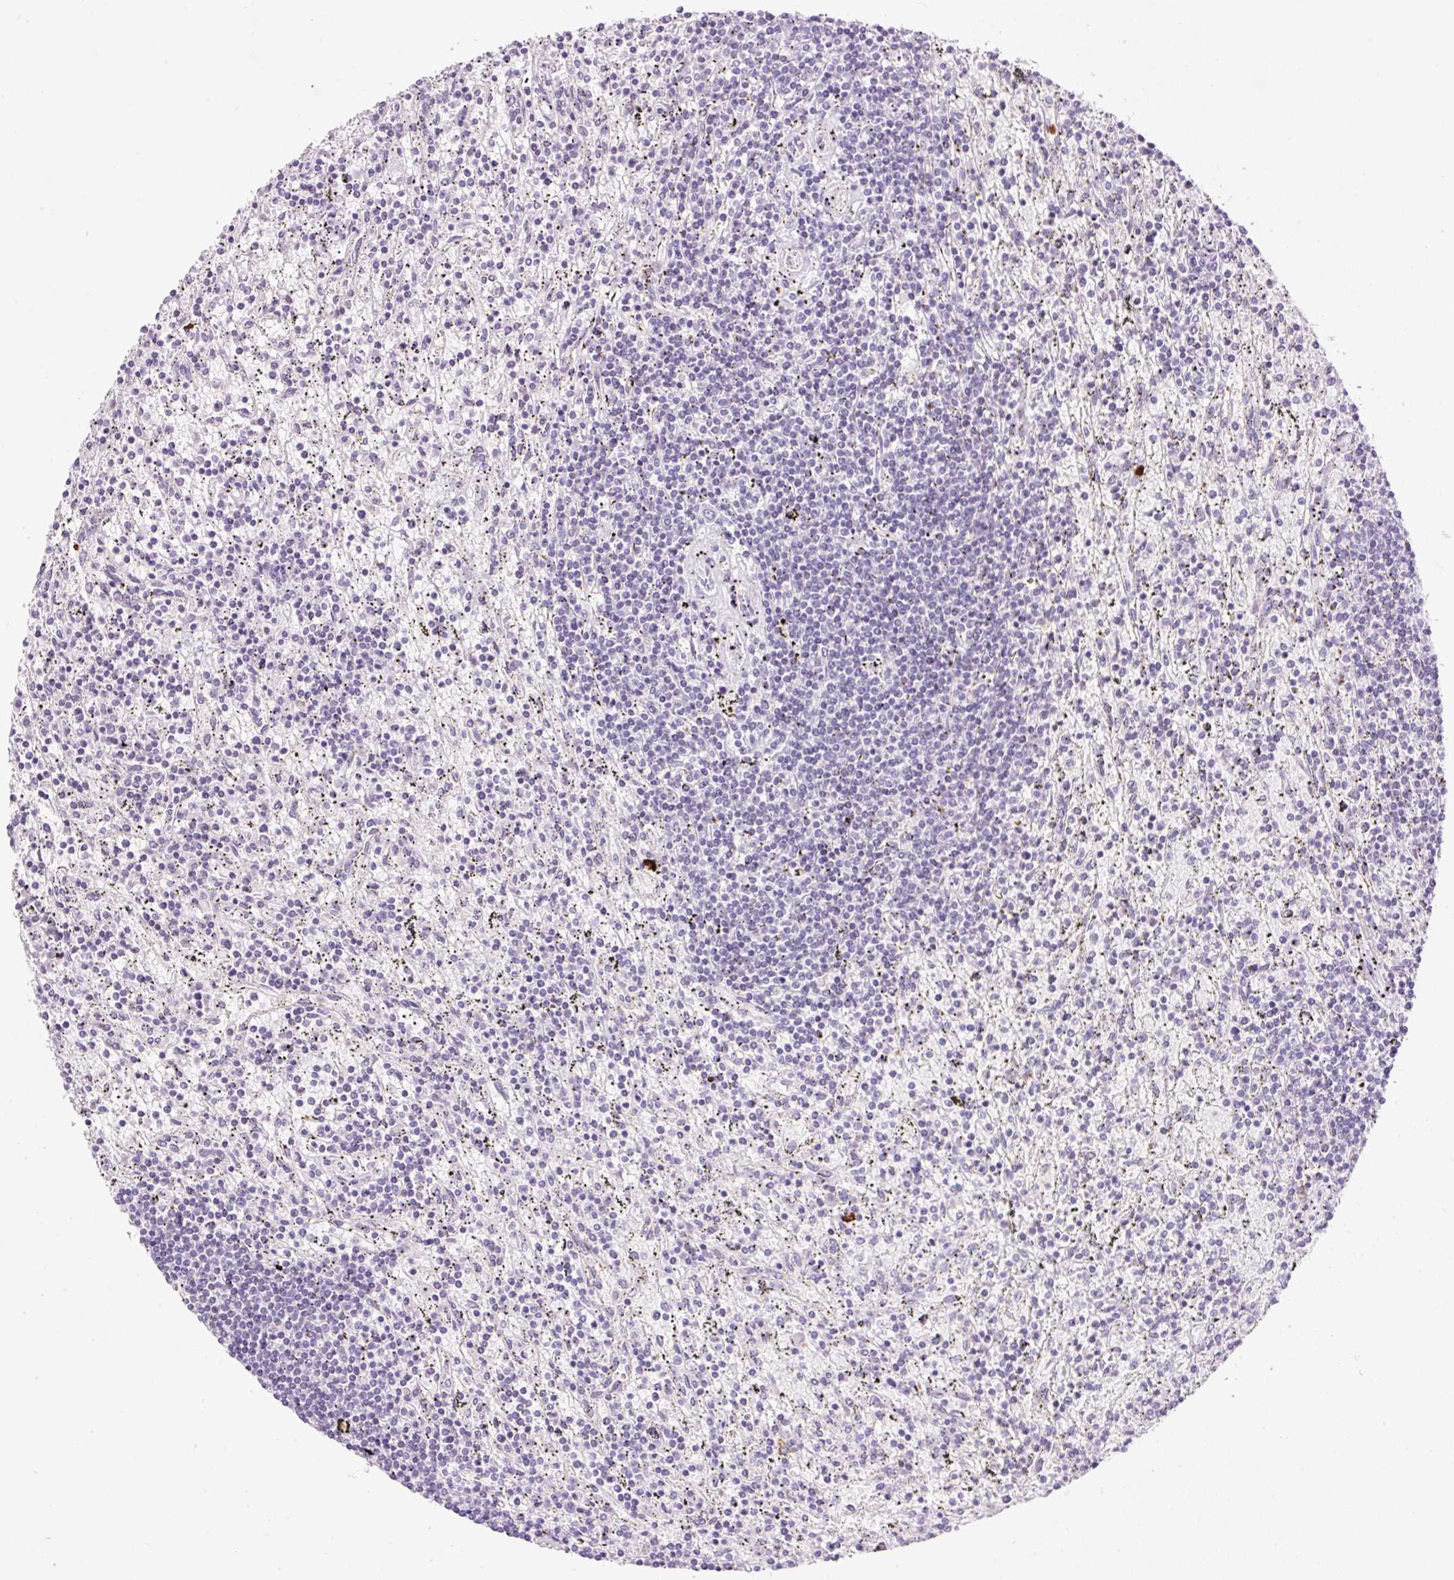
{"staining": {"intensity": "negative", "quantity": "none", "location": "none"}, "tissue": "lymphoma", "cell_type": "Tumor cells", "image_type": "cancer", "snomed": [{"axis": "morphology", "description": "Malignant lymphoma, non-Hodgkin's type, Low grade"}, {"axis": "topography", "description": "Spleen"}], "caption": "Immunohistochemistry micrograph of lymphoma stained for a protein (brown), which demonstrates no staining in tumor cells.", "gene": "PRPF38B", "patient": {"sex": "male", "age": 76}}